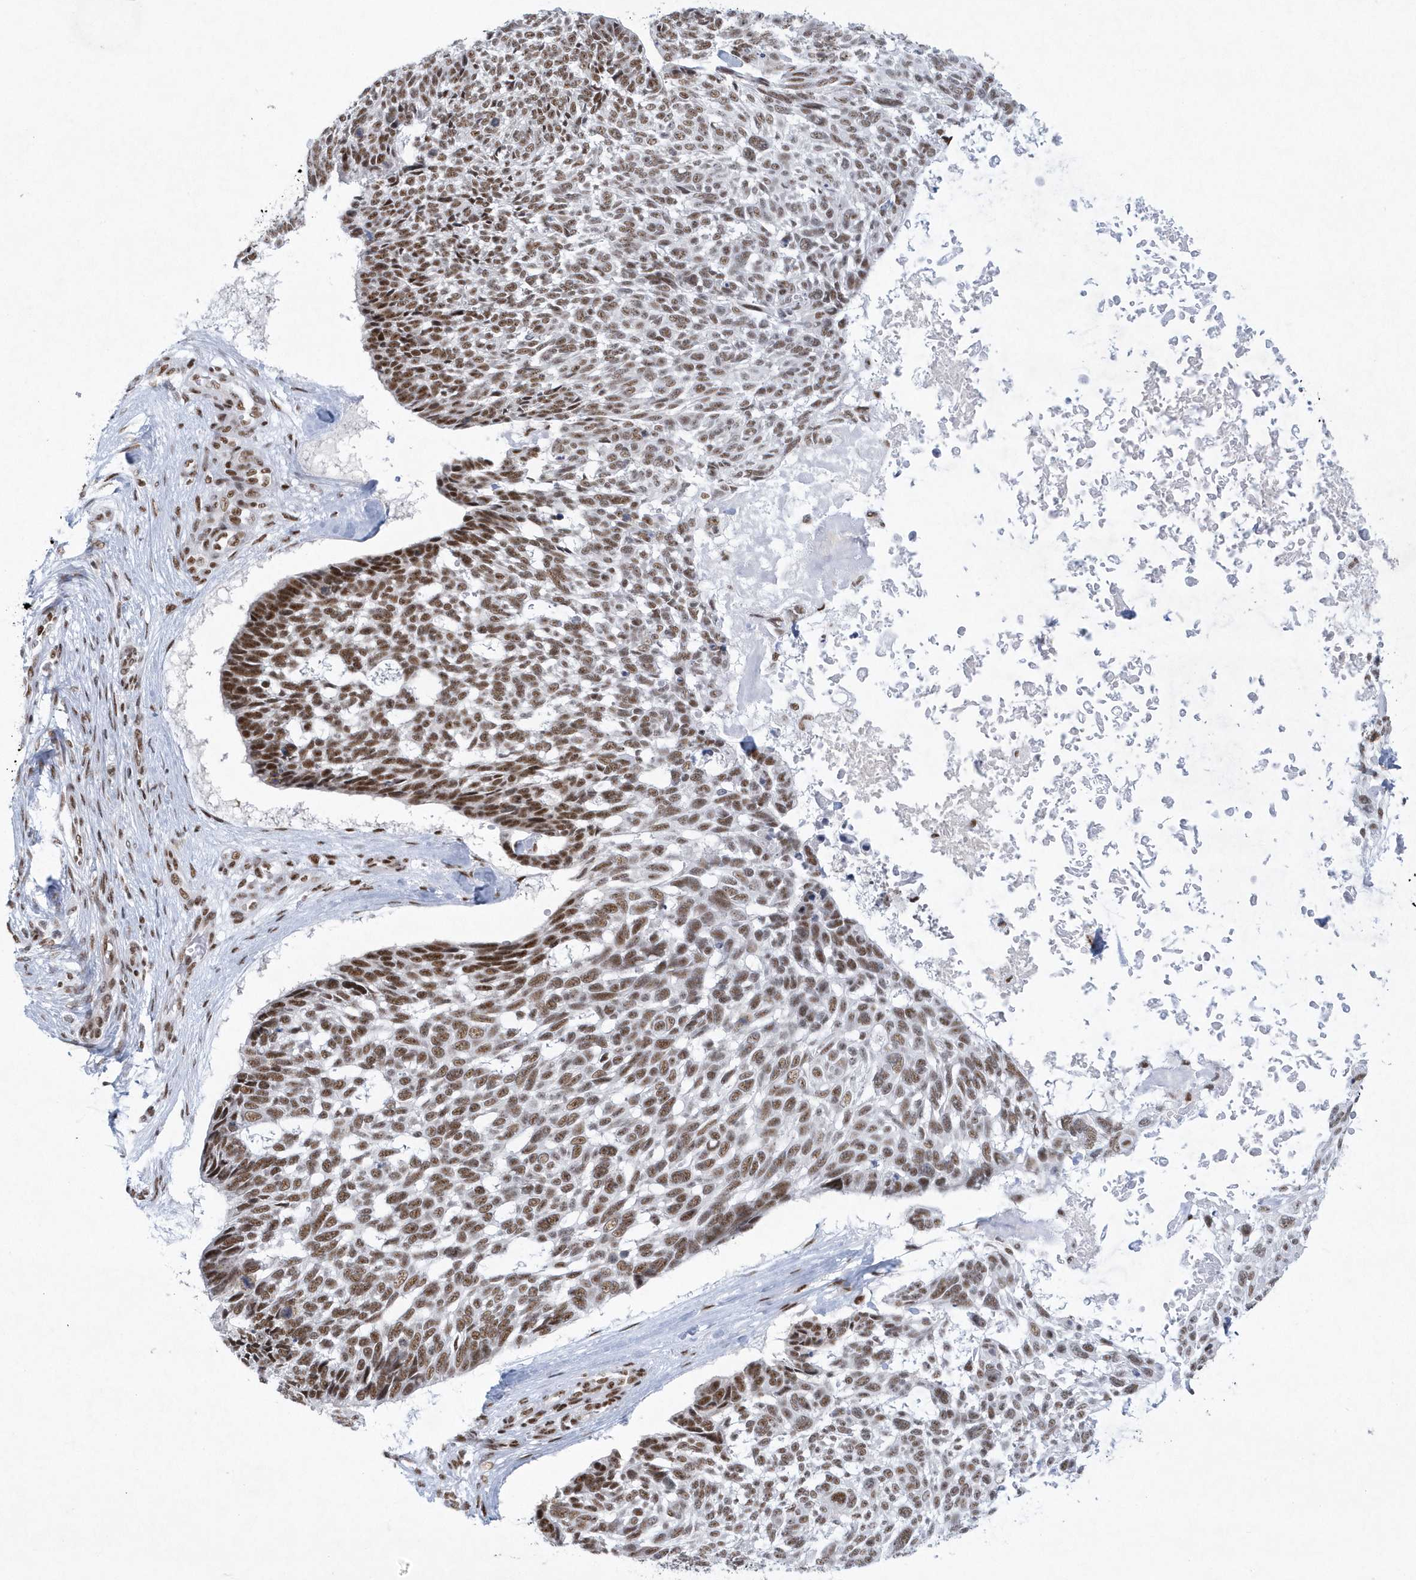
{"staining": {"intensity": "moderate", "quantity": ">75%", "location": "nuclear"}, "tissue": "skin cancer", "cell_type": "Tumor cells", "image_type": "cancer", "snomed": [{"axis": "morphology", "description": "Basal cell carcinoma"}, {"axis": "topography", "description": "Skin"}], "caption": "The histopathology image shows a brown stain indicating the presence of a protein in the nuclear of tumor cells in skin basal cell carcinoma.", "gene": "DCLRE1A", "patient": {"sex": "male", "age": 88}}